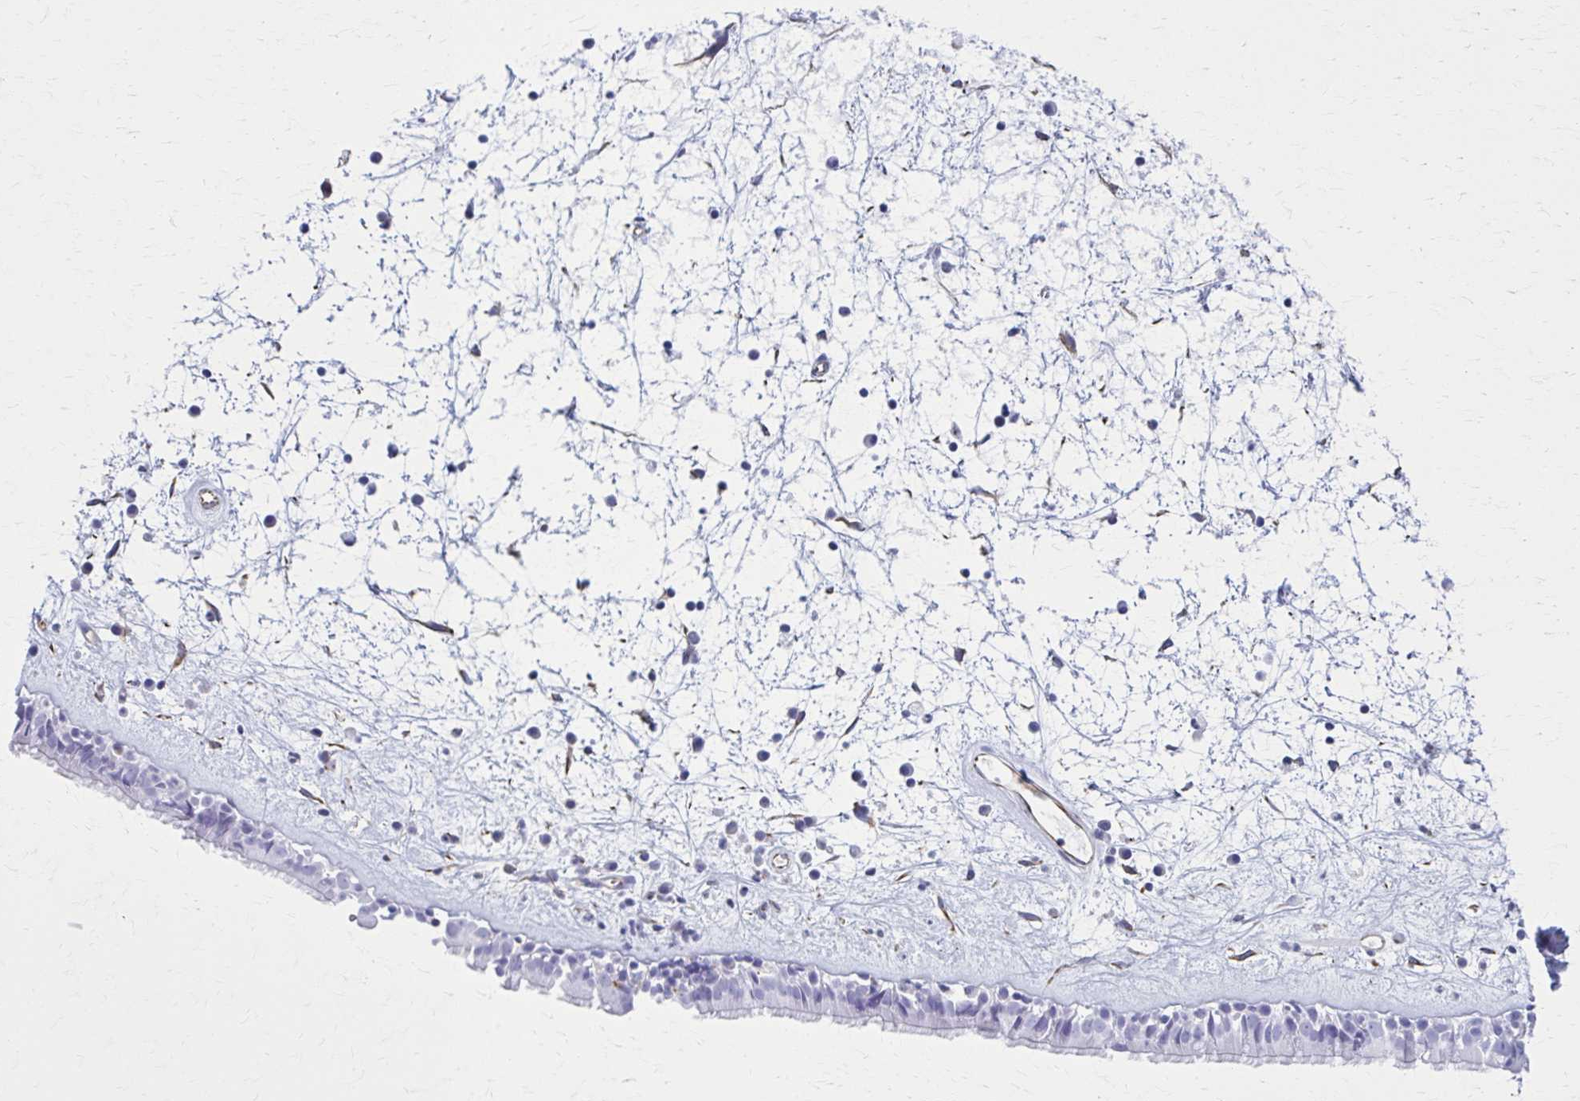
{"staining": {"intensity": "negative", "quantity": "none", "location": "none"}, "tissue": "nasopharynx", "cell_type": "Respiratory epithelial cells", "image_type": "normal", "snomed": [{"axis": "morphology", "description": "Normal tissue, NOS"}, {"axis": "topography", "description": "Nasopharynx"}], "caption": "Immunohistochemical staining of unremarkable nasopharynx demonstrates no significant positivity in respiratory epithelial cells. (DAB IHC with hematoxylin counter stain).", "gene": "GFAP", "patient": {"sex": "male", "age": 24}}